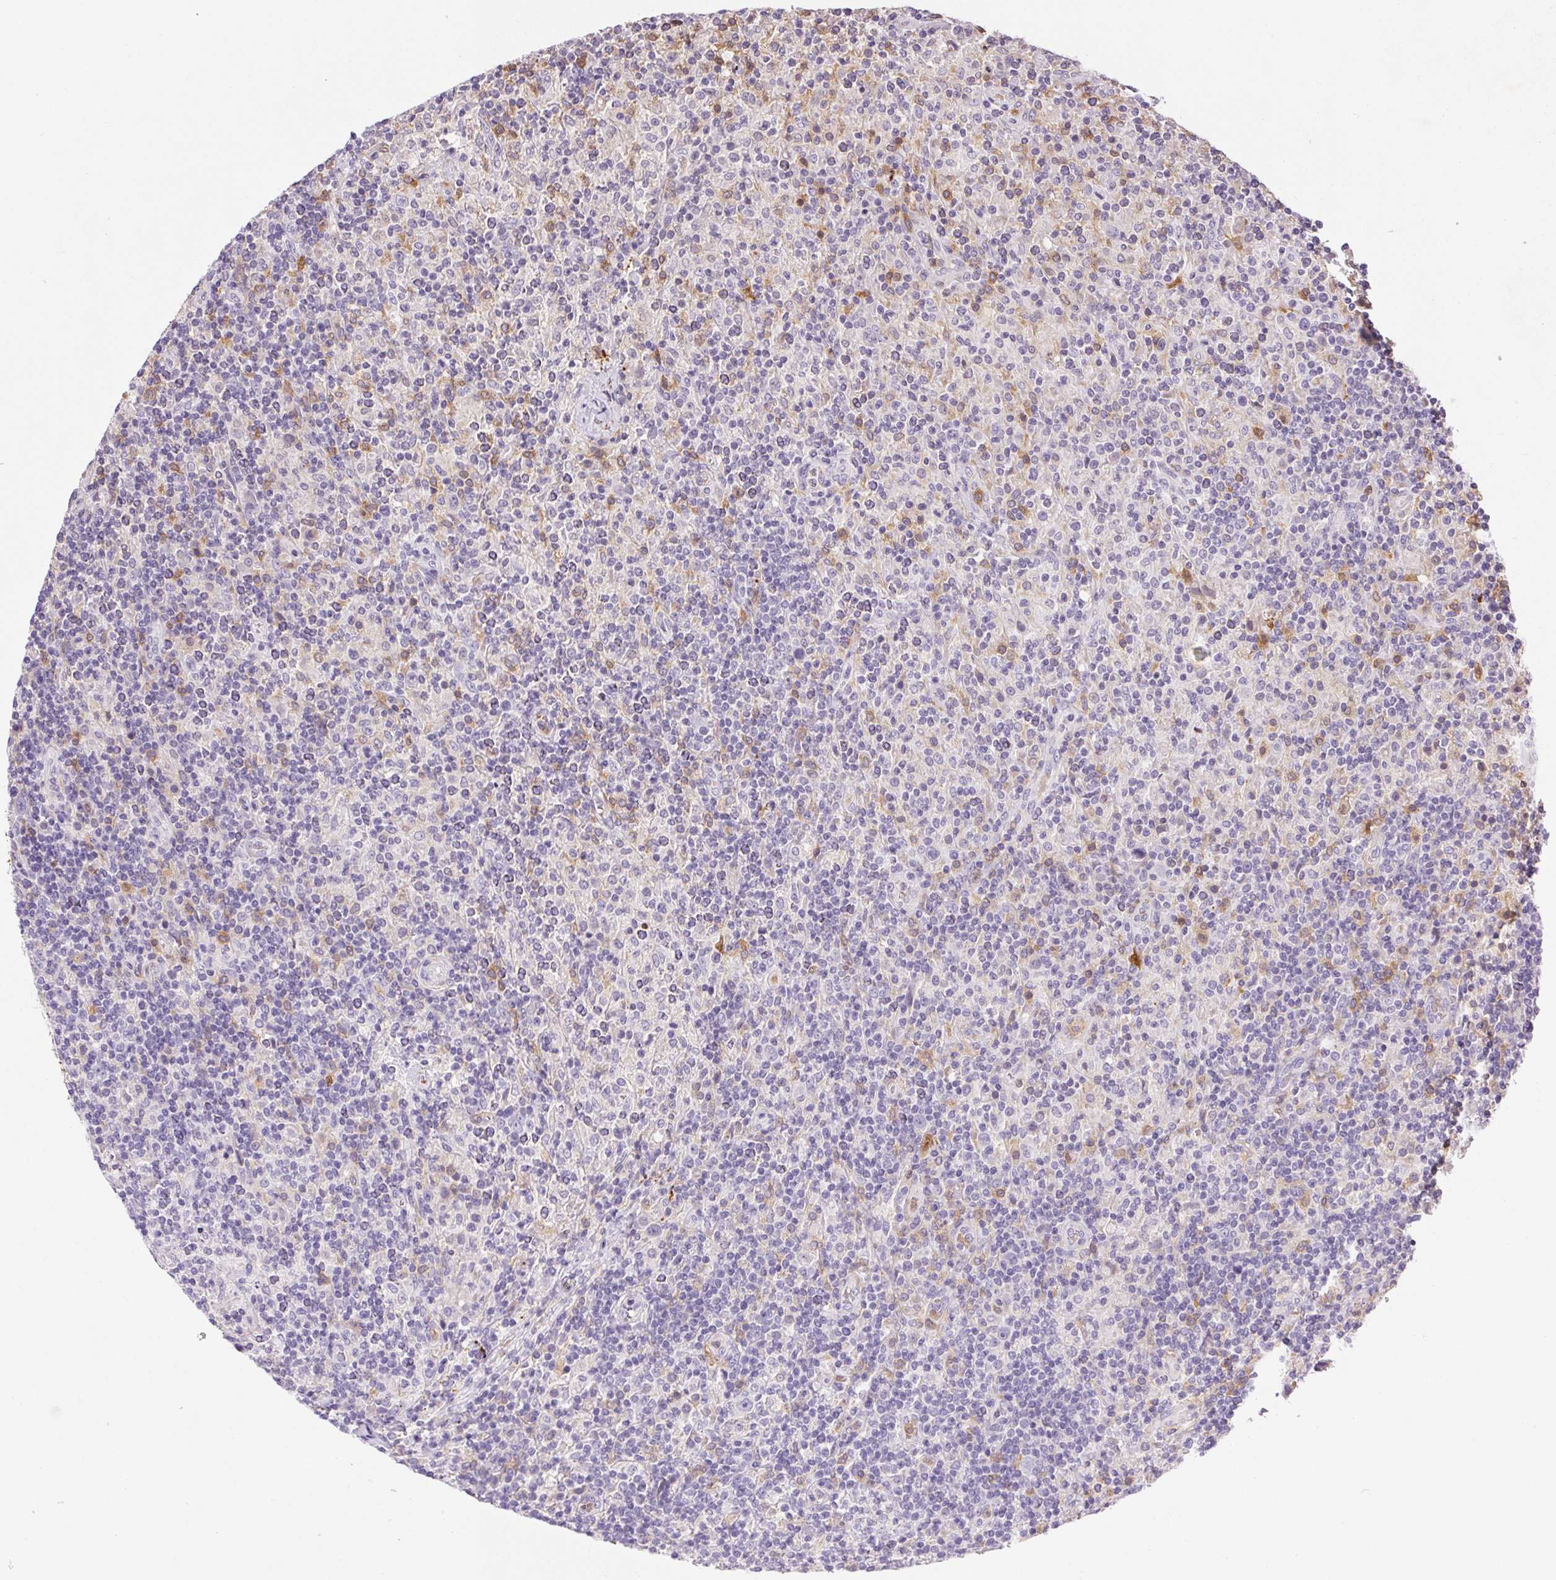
{"staining": {"intensity": "negative", "quantity": "none", "location": "none"}, "tissue": "lymphoma", "cell_type": "Tumor cells", "image_type": "cancer", "snomed": [{"axis": "morphology", "description": "Hodgkin's disease, NOS"}, {"axis": "topography", "description": "Lymph node"}], "caption": "Micrograph shows no protein expression in tumor cells of Hodgkin's disease tissue.", "gene": "ORM1", "patient": {"sex": "male", "age": 70}}